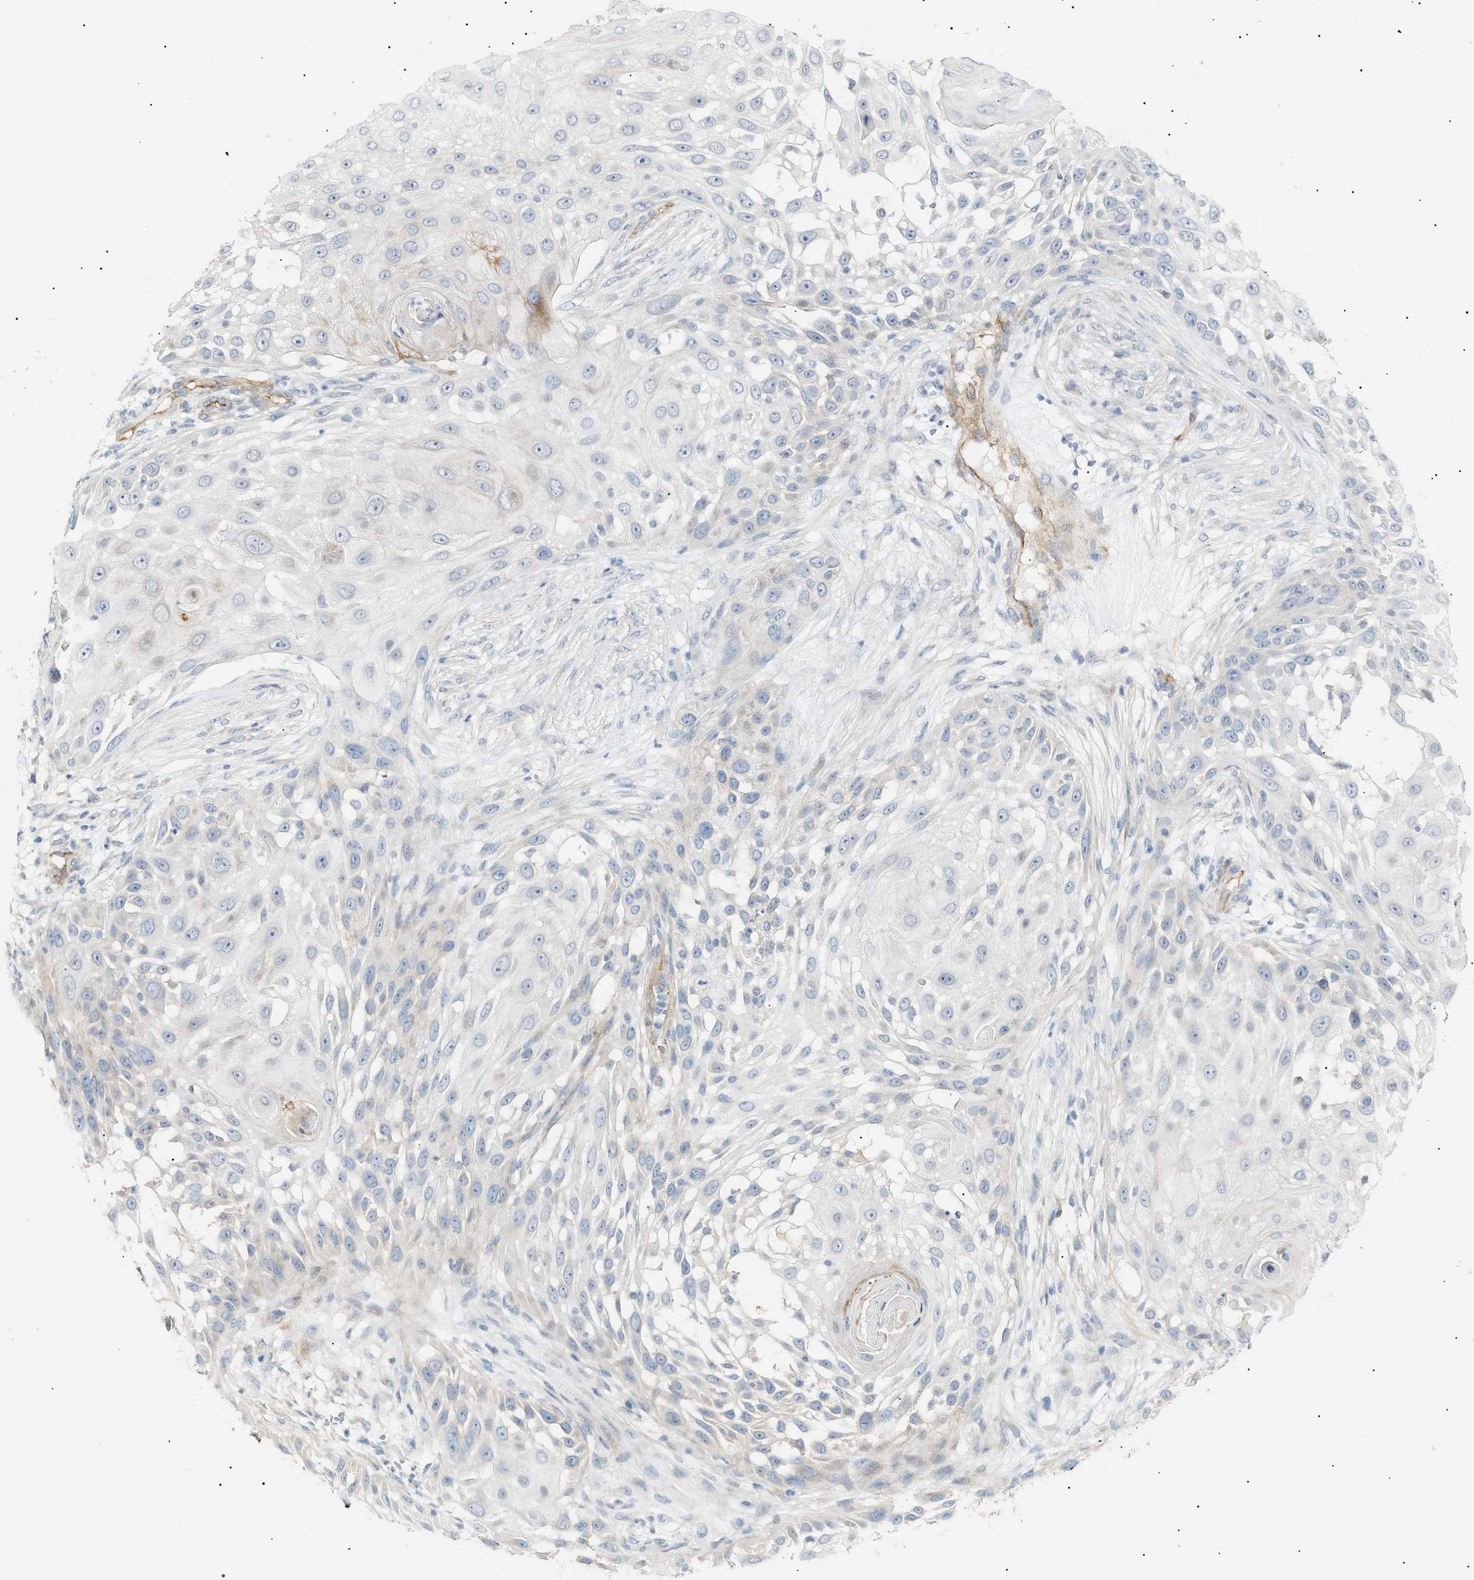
{"staining": {"intensity": "moderate", "quantity": "<25%", "location": "cytoplasmic/membranous"}, "tissue": "skin cancer", "cell_type": "Tumor cells", "image_type": "cancer", "snomed": [{"axis": "morphology", "description": "Squamous cell carcinoma, NOS"}, {"axis": "topography", "description": "Skin"}], "caption": "IHC (DAB (3,3'-diaminobenzidine)) staining of human skin cancer (squamous cell carcinoma) demonstrates moderate cytoplasmic/membranous protein expression in about <25% of tumor cells.", "gene": "ZFHX2", "patient": {"sex": "female", "age": 44}}